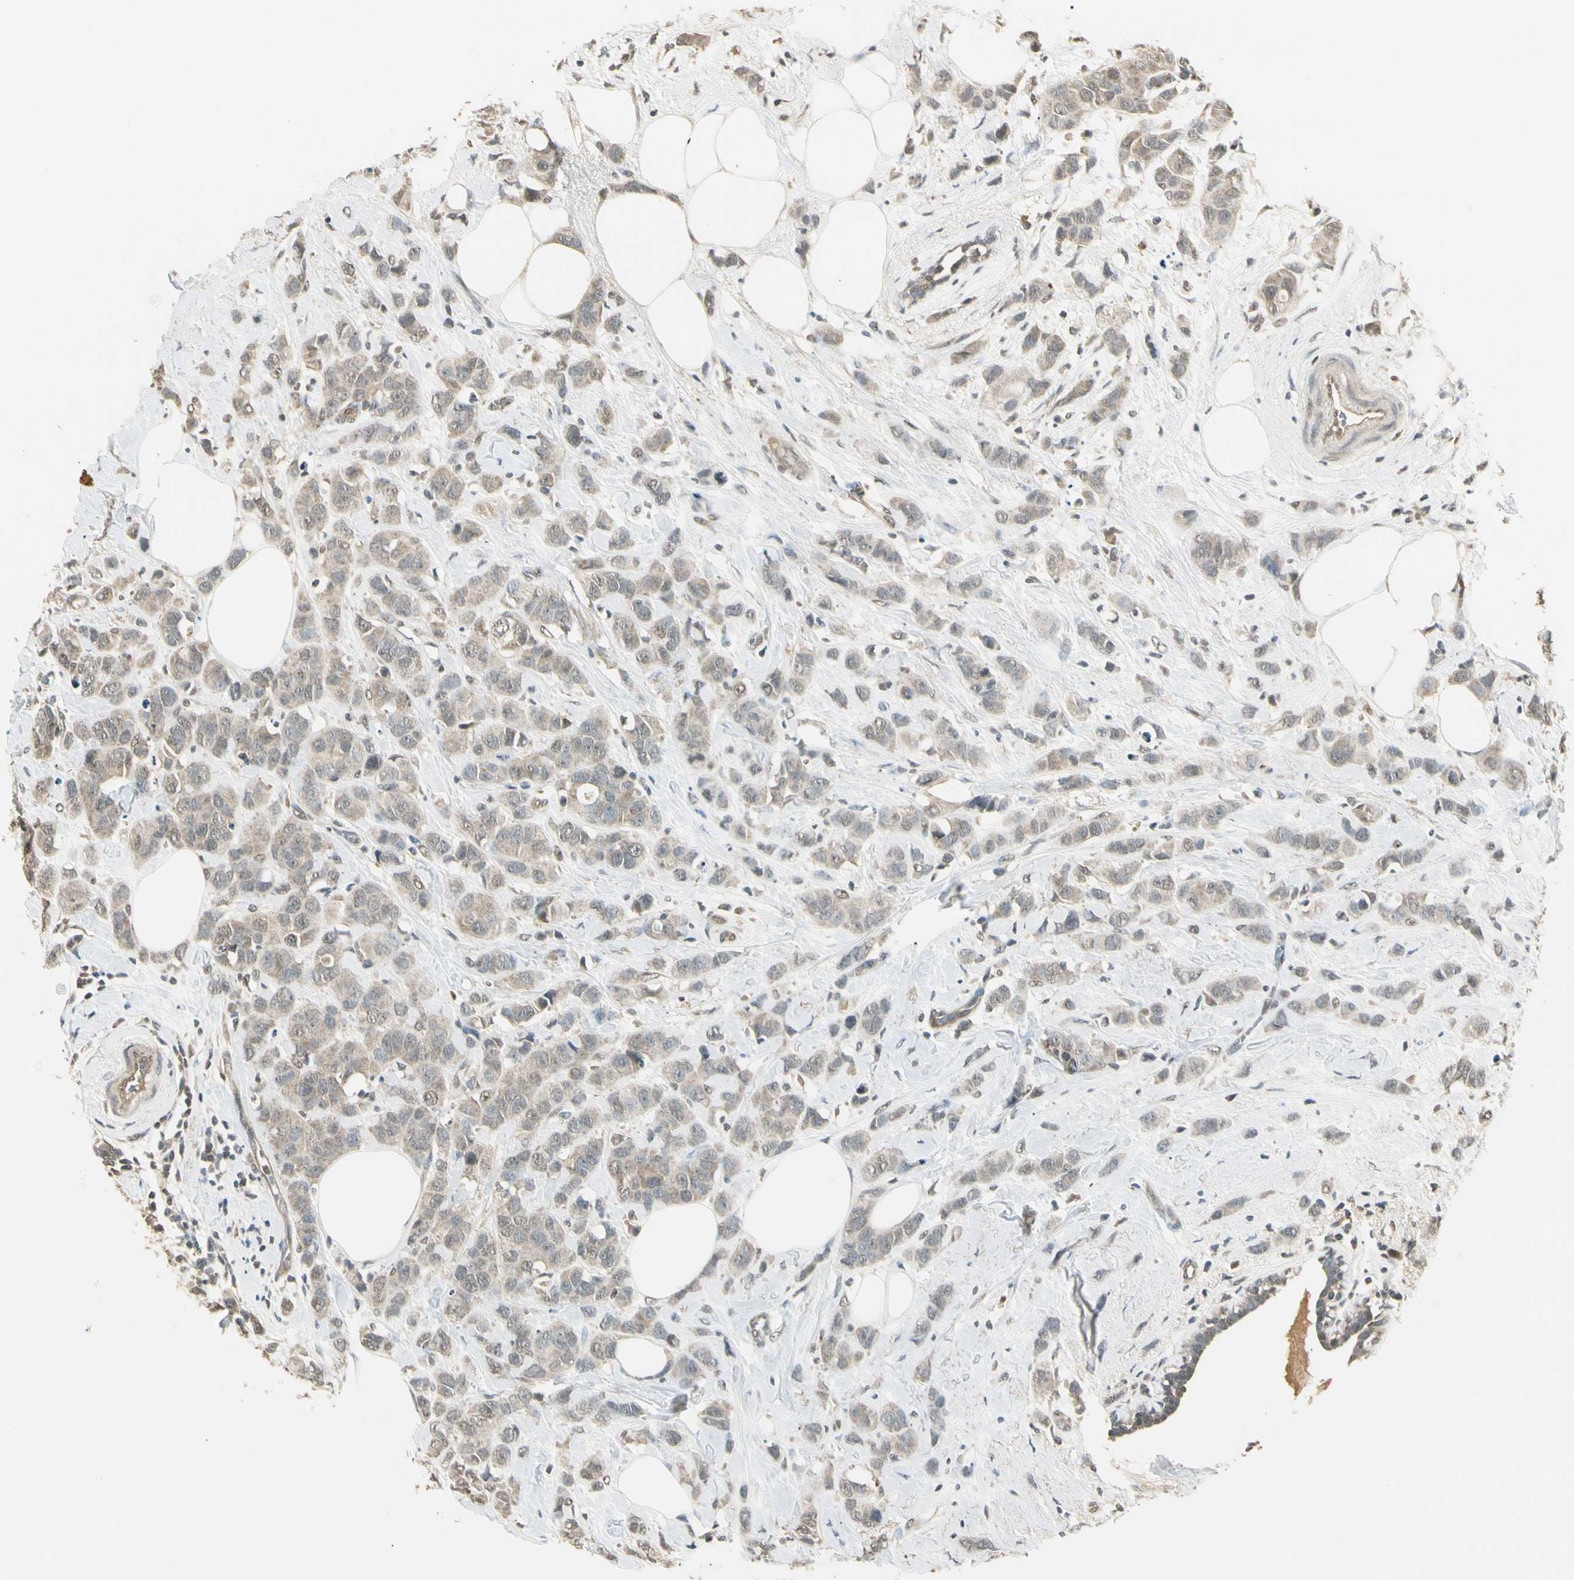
{"staining": {"intensity": "weak", "quantity": ">75%", "location": "cytoplasmic/membranous"}, "tissue": "breast cancer", "cell_type": "Tumor cells", "image_type": "cancer", "snomed": [{"axis": "morphology", "description": "Normal tissue, NOS"}, {"axis": "morphology", "description": "Duct carcinoma"}, {"axis": "topography", "description": "Breast"}], "caption": "Breast cancer (intraductal carcinoma) was stained to show a protein in brown. There is low levels of weak cytoplasmic/membranous positivity in about >75% of tumor cells. Nuclei are stained in blue.", "gene": "SGCA", "patient": {"sex": "female", "age": 50}}